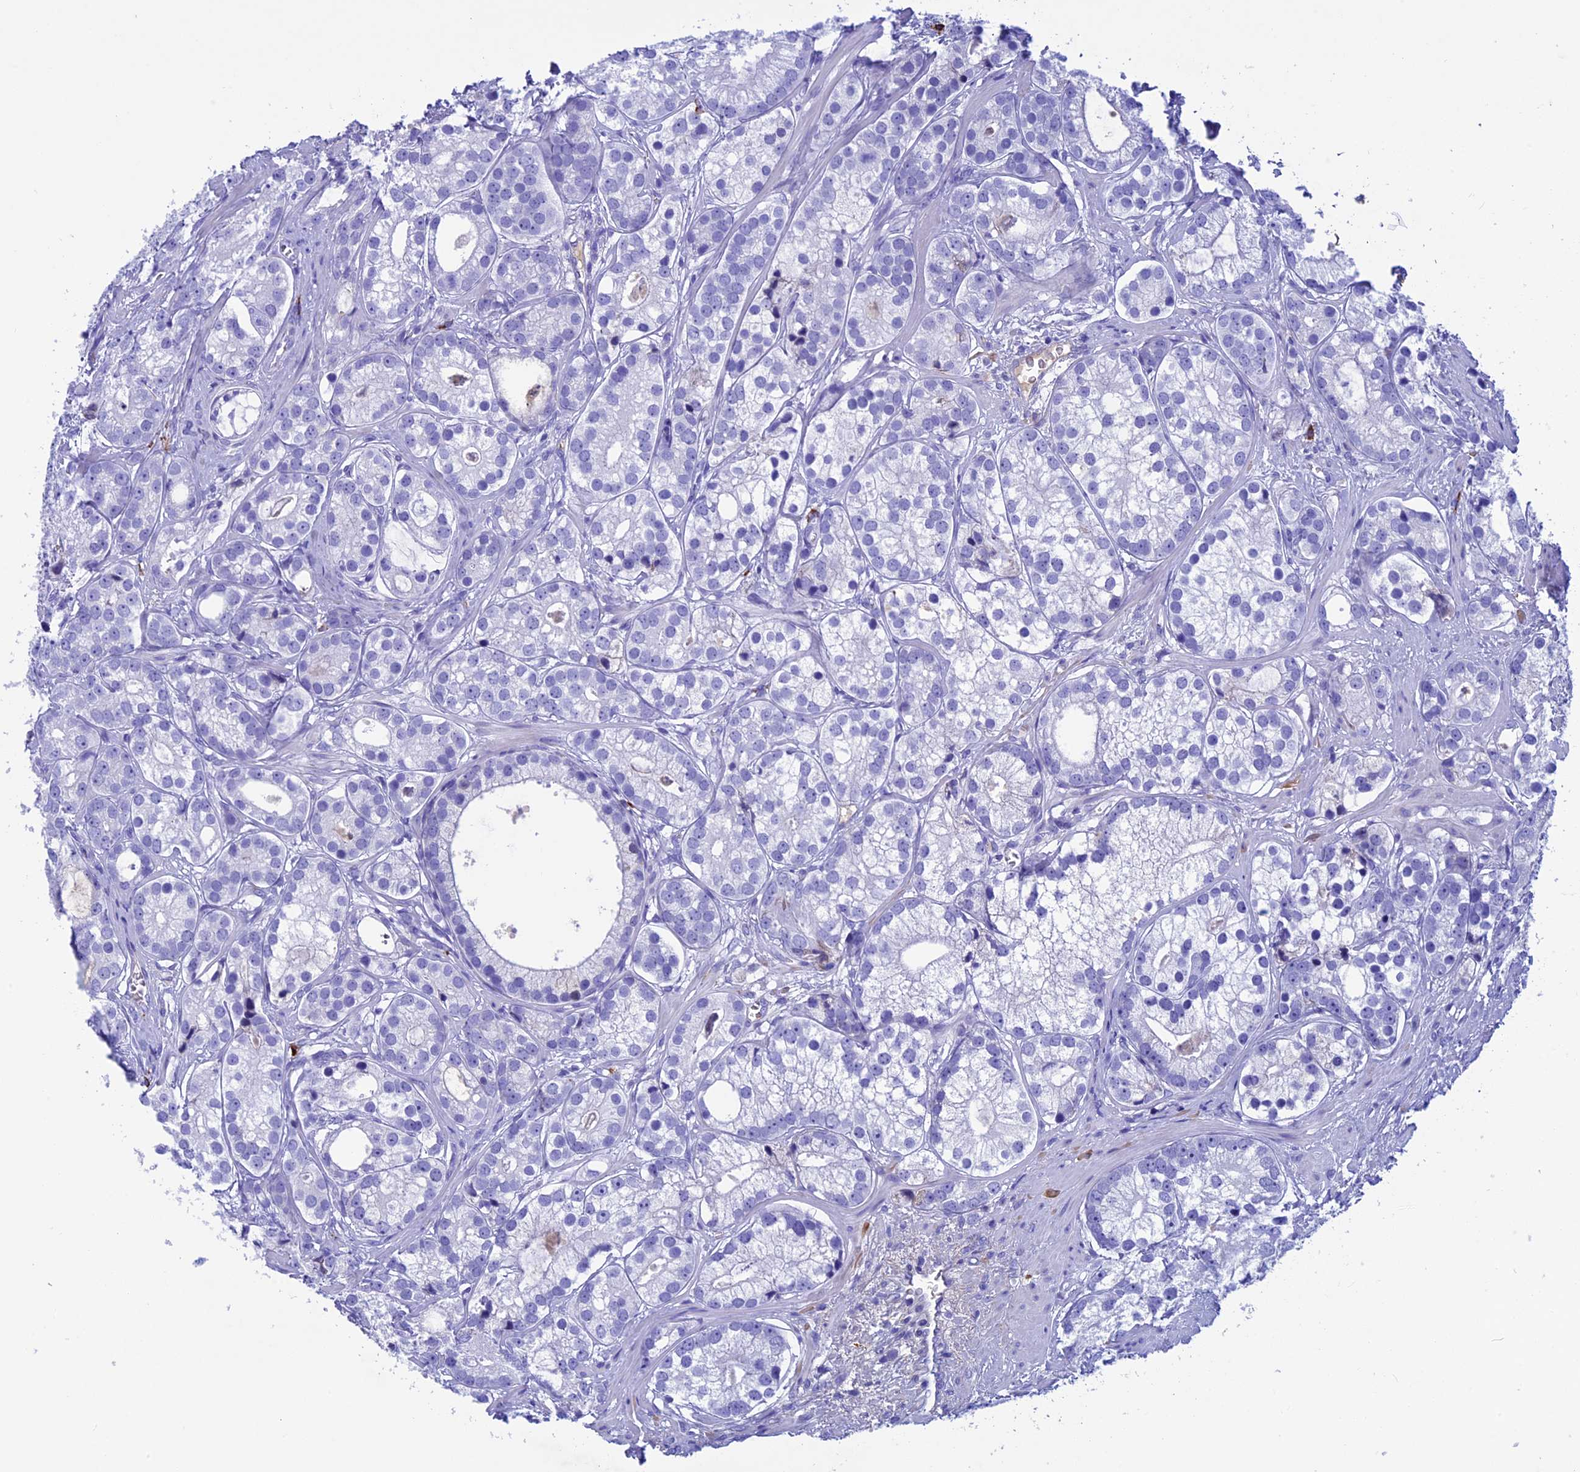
{"staining": {"intensity": "negative", "quantity": "none", "location": "none"}, "tissue": "prostate cancer", "cell_type": "Tumor cells", "image_type": "cancer", "snomed": [{"axis": "morphology", "description": "Adenocarcinoma, High grade"}, {"axis": "topography", "description": "Prostate"}], "caption": "Immunohistochemical staining of prostate high-grade adenocarcinoma displays no significant expression in tumor cells.", "gene": "IGSF6", "patient": {"sex": "male", "age": 75}}